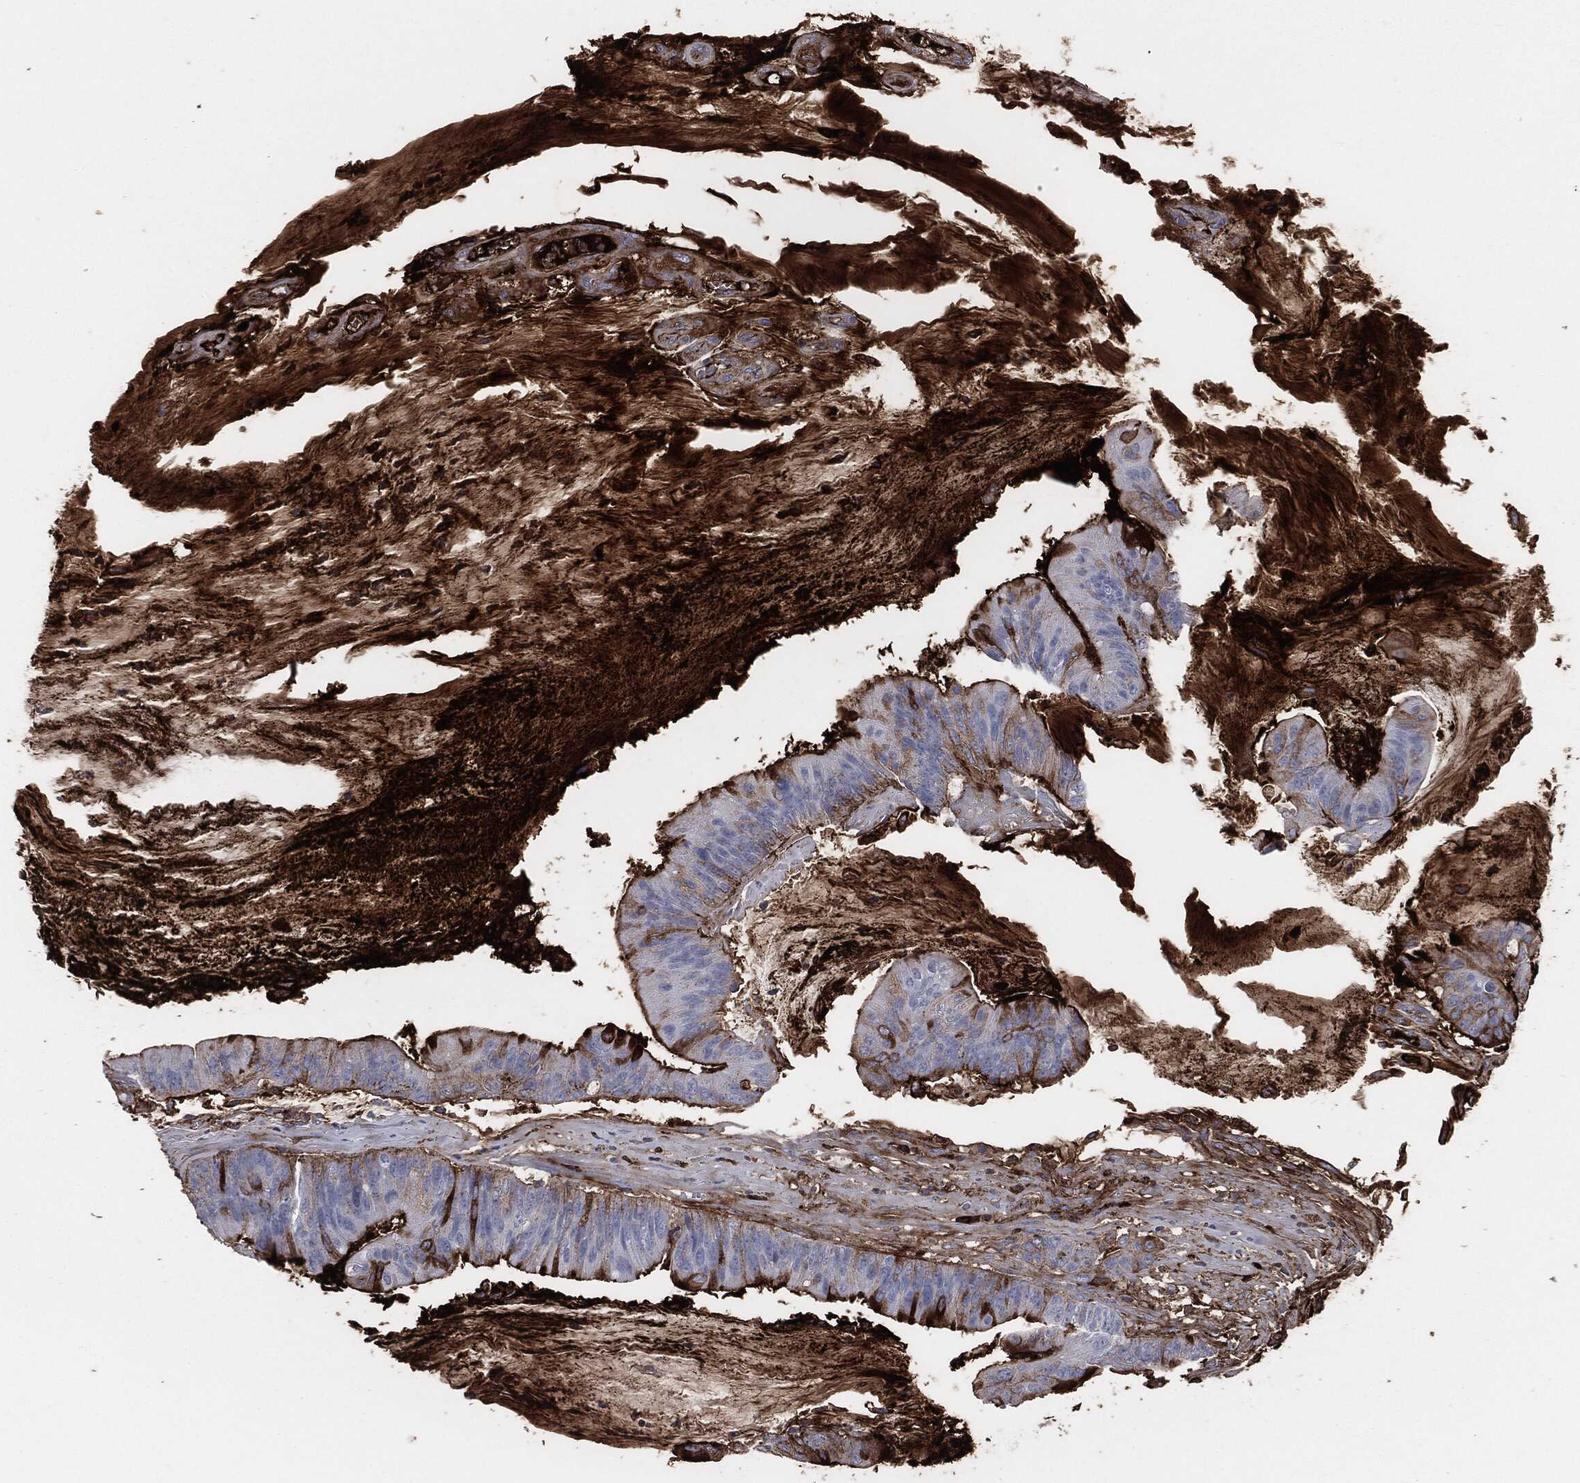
{"staining": {"intensity": "strong", "quantity": "<25%", "location": "cytoplasmic/membranous"}, "tissue": "colorectal cancer", "cell_type": "Tumor cells", "image_type": "cancer", "snomed": [{"axis": "morphology", "description": "Adenocarcinoma, NOS"}, {"axis": "topography", "description": "Colon"}], "caption": "Immunohistochemistry (IHC) of human colorectal adenocarcinoma reveals medium levels of strong cytoplasmic/membranous expression in approximately <25% of tumor cells.", "gene": "APOB", "patient": {"sex": "female", "age": 69}}